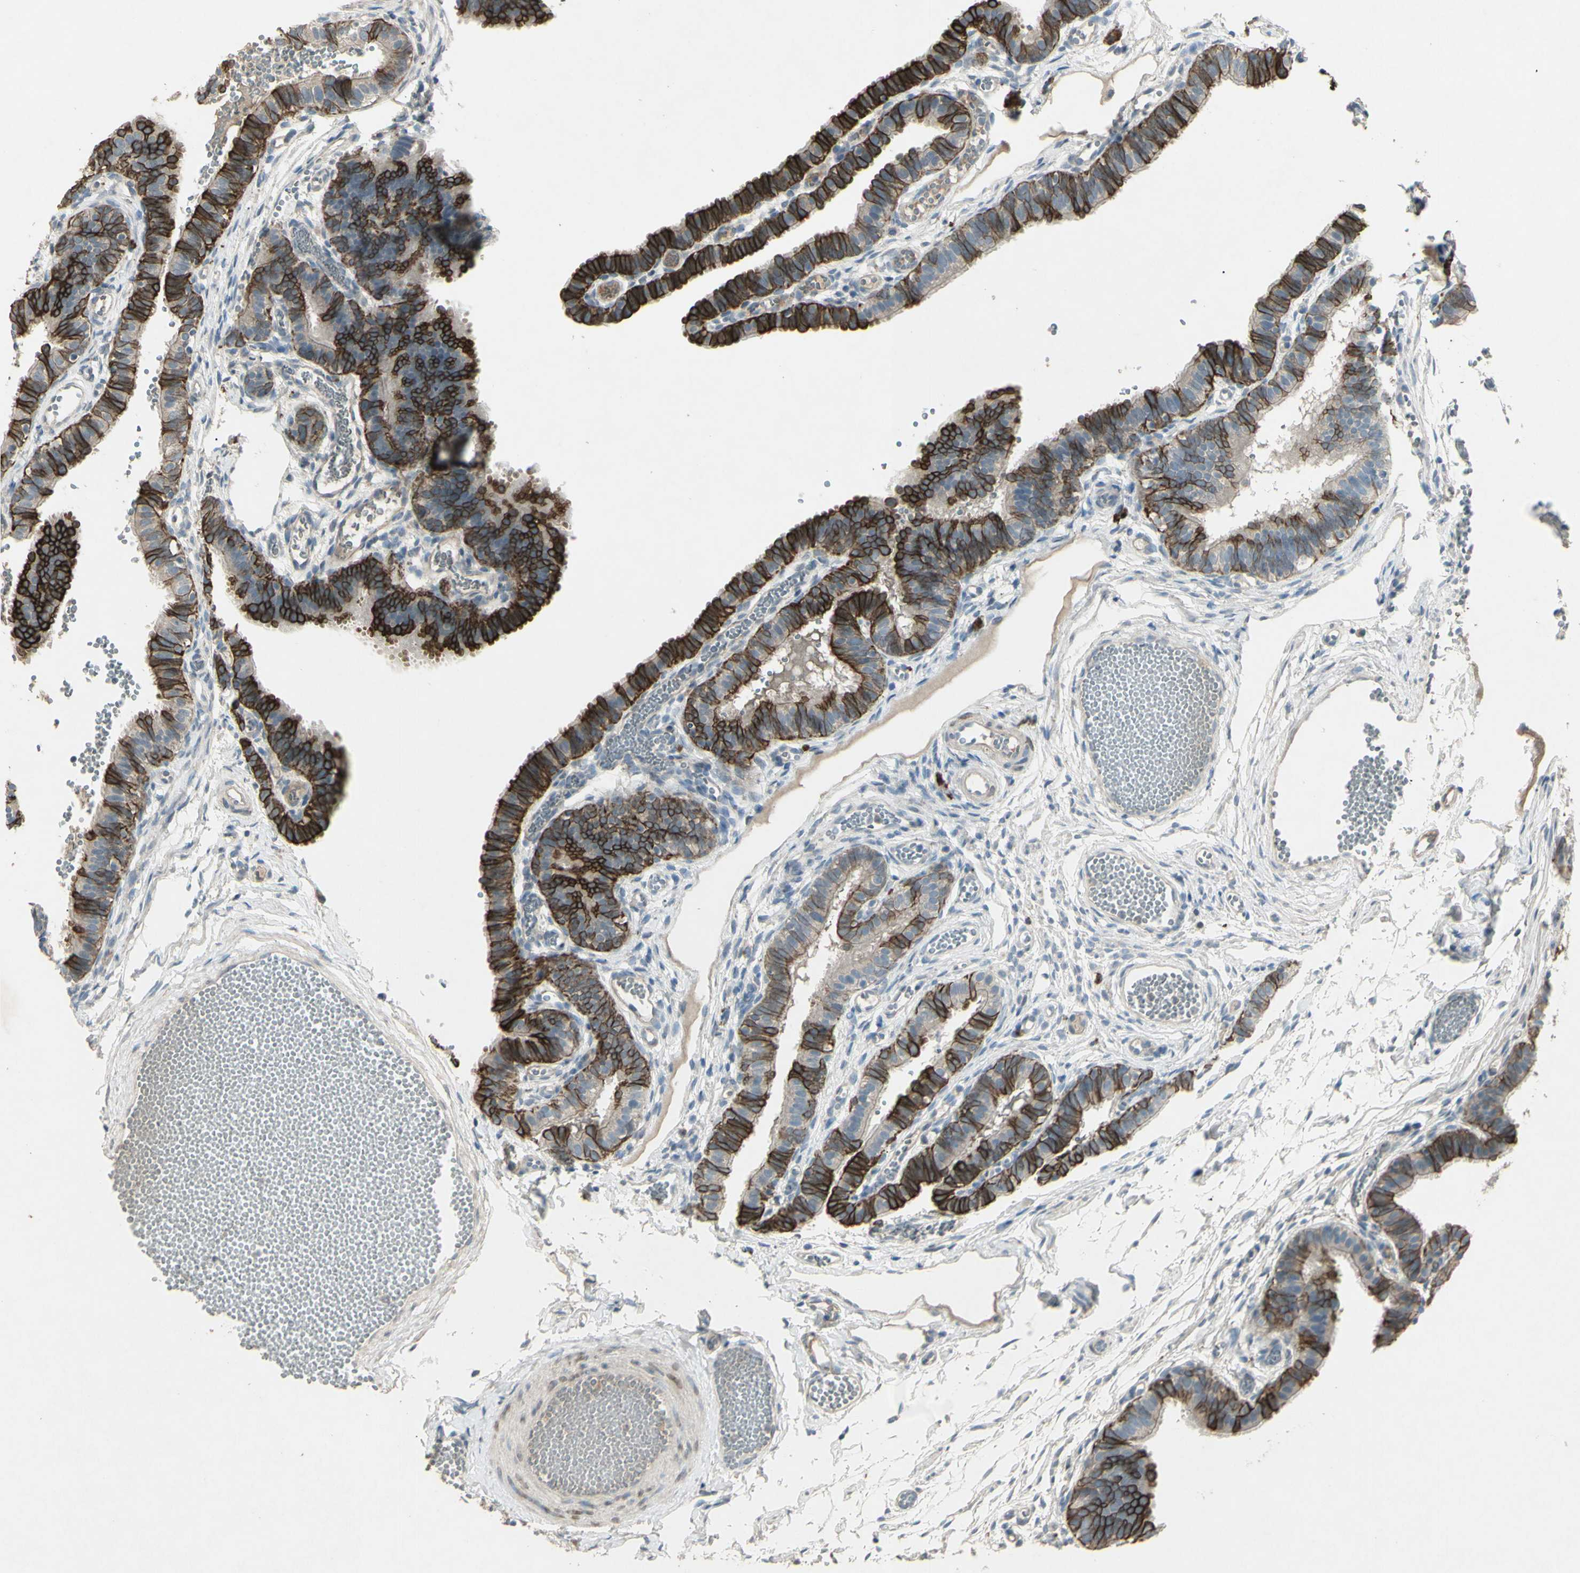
{"staining": {"intensity": "strong", "quantity": ">75%", "location": "cytoplasmic/membranous"}, "tissue": "fallopian tube", "cell_type": "Glandular cells", "image_type": "normal", "snomed": [{"axis": "morphology", "description": "Normal tissue, NOS"}, {"axis": "topography", "description": "Fallopian tube"}, {"axis": "topography", "description": "Placenta"}], "caption": "This micrograph reveals unremarkable fallopian tube stained with IHC to label a protein in brown. The cytoplasmic/membranous of glandular cells show strong positivity for the protein. Nuclei are counter-stained blue.", "gene": "TIMM21", "patient": {"sex": "female", "age": 34}}